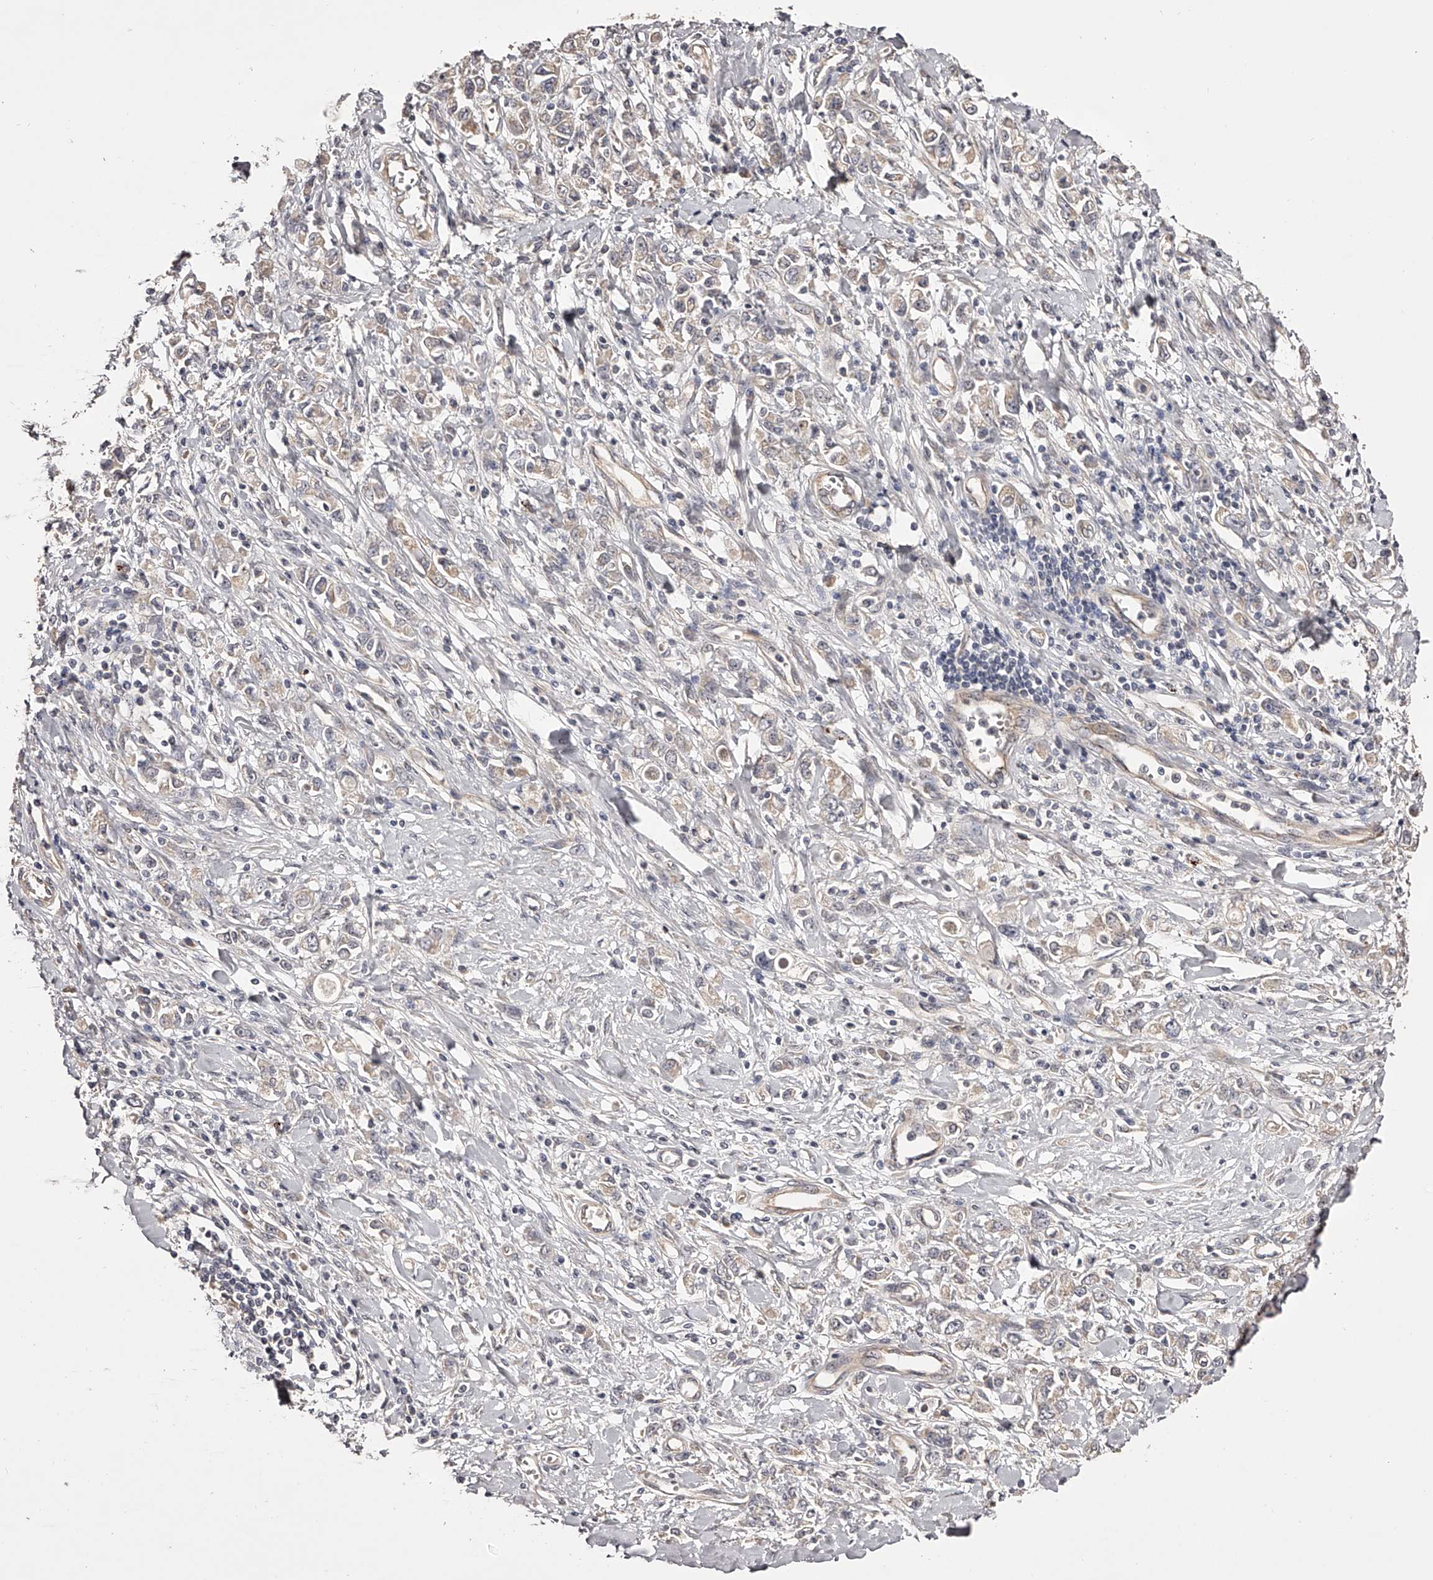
{"staining": {"intensity": "weak", "quantity": ">75%", "location": "cytoplasmic/membranous"}, "tissue": "stomach cancer", "cell_type": "Tumor cells", "image_type": "cancer", "snomed": [{"axis": "morphology", "description": "Adenocarcinoma, NOS"}, {"axis": "topography", "description": "Stomach"}], "caption": "Immunohistochemistry of human adenocarcinoma (stomach) exhibits low levels of weak cytoplasmic/membranous staining in about >75% of tumor cells. The staining was performed using DAB, with brown indicating positive protein expression. Nuclei are stained blue with hematoxylin.", "gene": "ODF2L", "patient": {"sex": "female", "age": 76}}